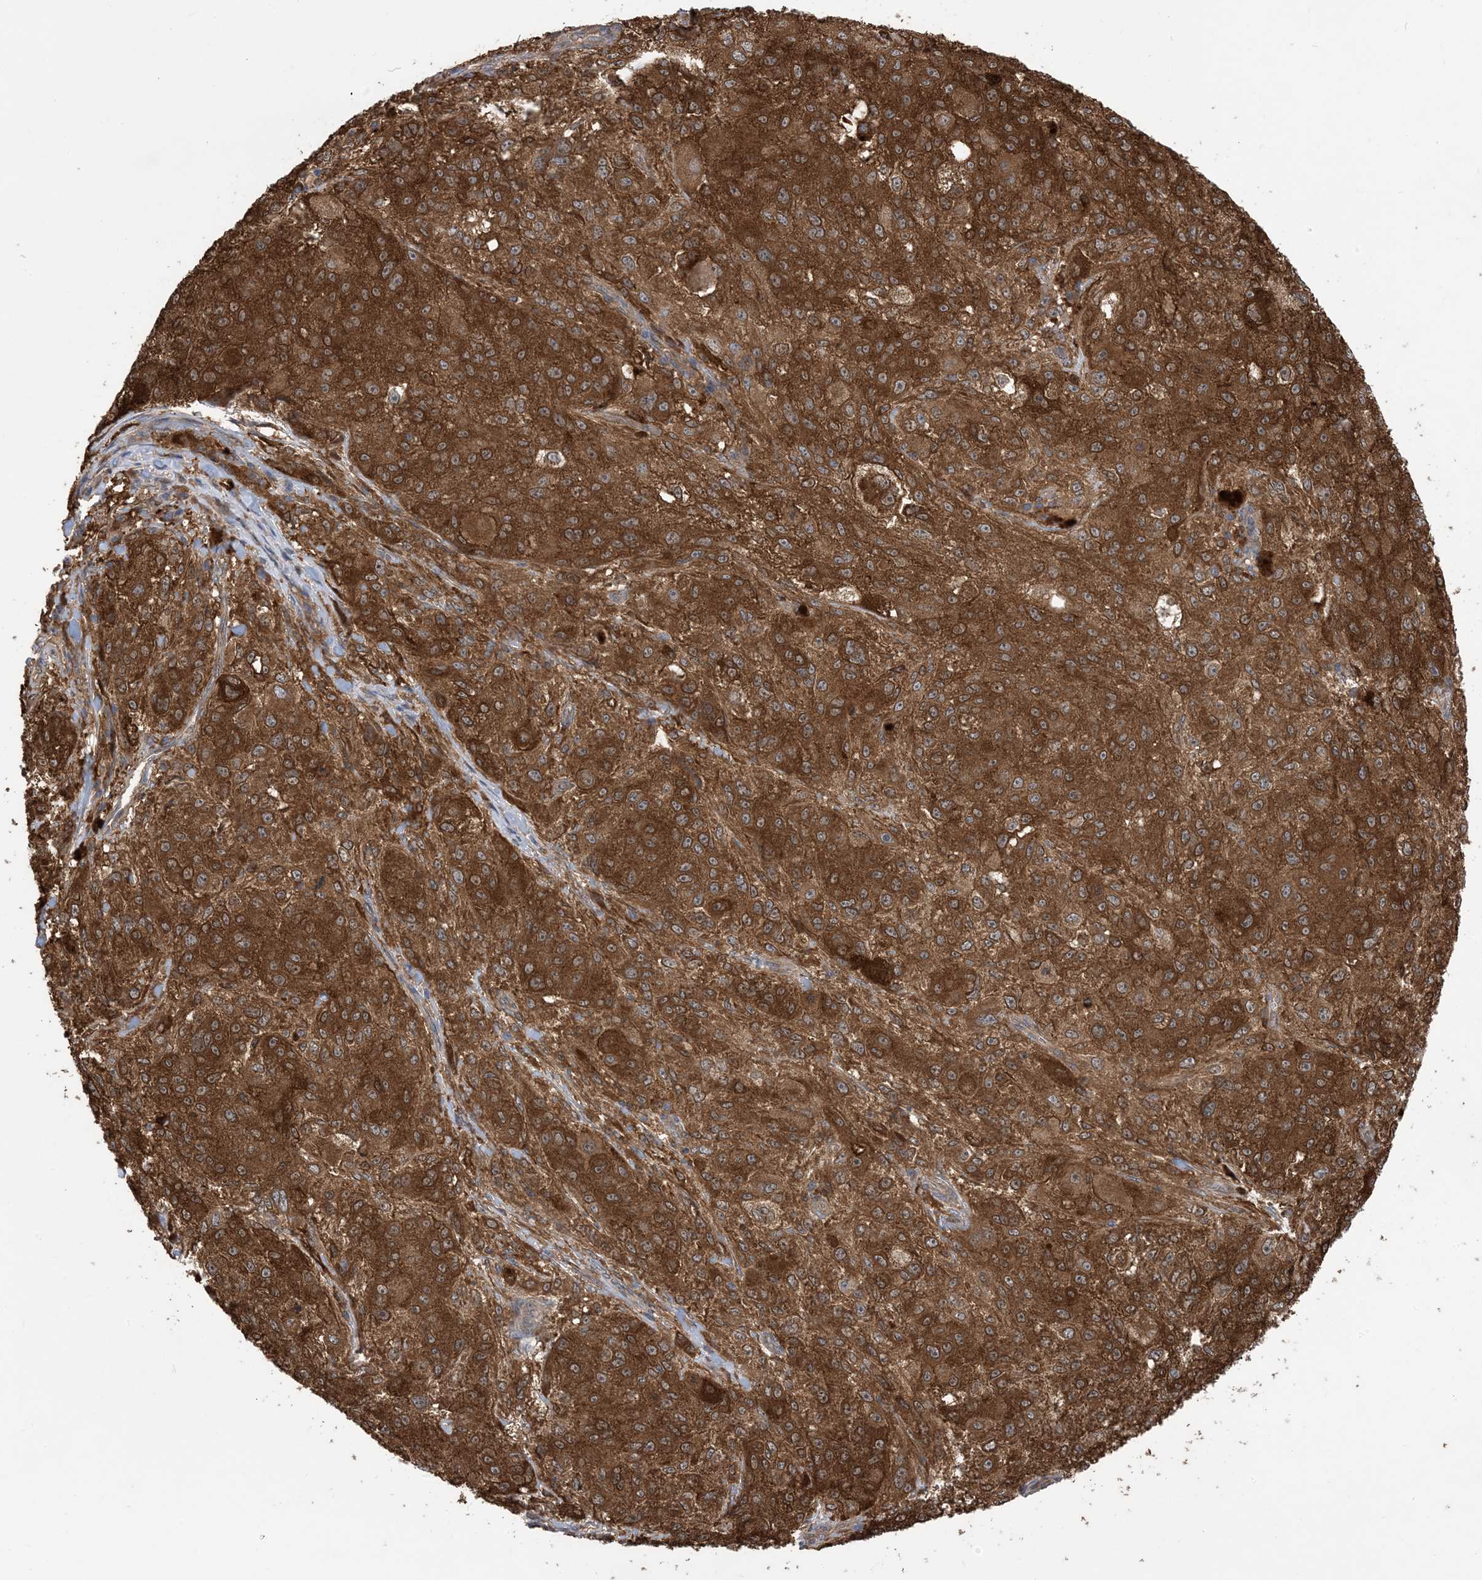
{"staining": {"intensity": "strong", "quantity": ">75%", "location": "cytoplasmic/membranous"}, "tissue": "melanoma", "cell_type": "Tumor cells", "image_type": "cancer", "snomed": [{"axis": "morphology", "description": "Necrosis, NOS"}, {"axis": "morphology", "description": "Malignant melanoma, NOS"}, {"axis": "topography", "description": "Skin"}], "caption": "Melanoma stained with immunohistochemistry displays strong cytoplasmic/membranous expression in about >75% of tumor cells.", "gene": "HS1BP3", "patient": {"sex": "female", "age": 87}}